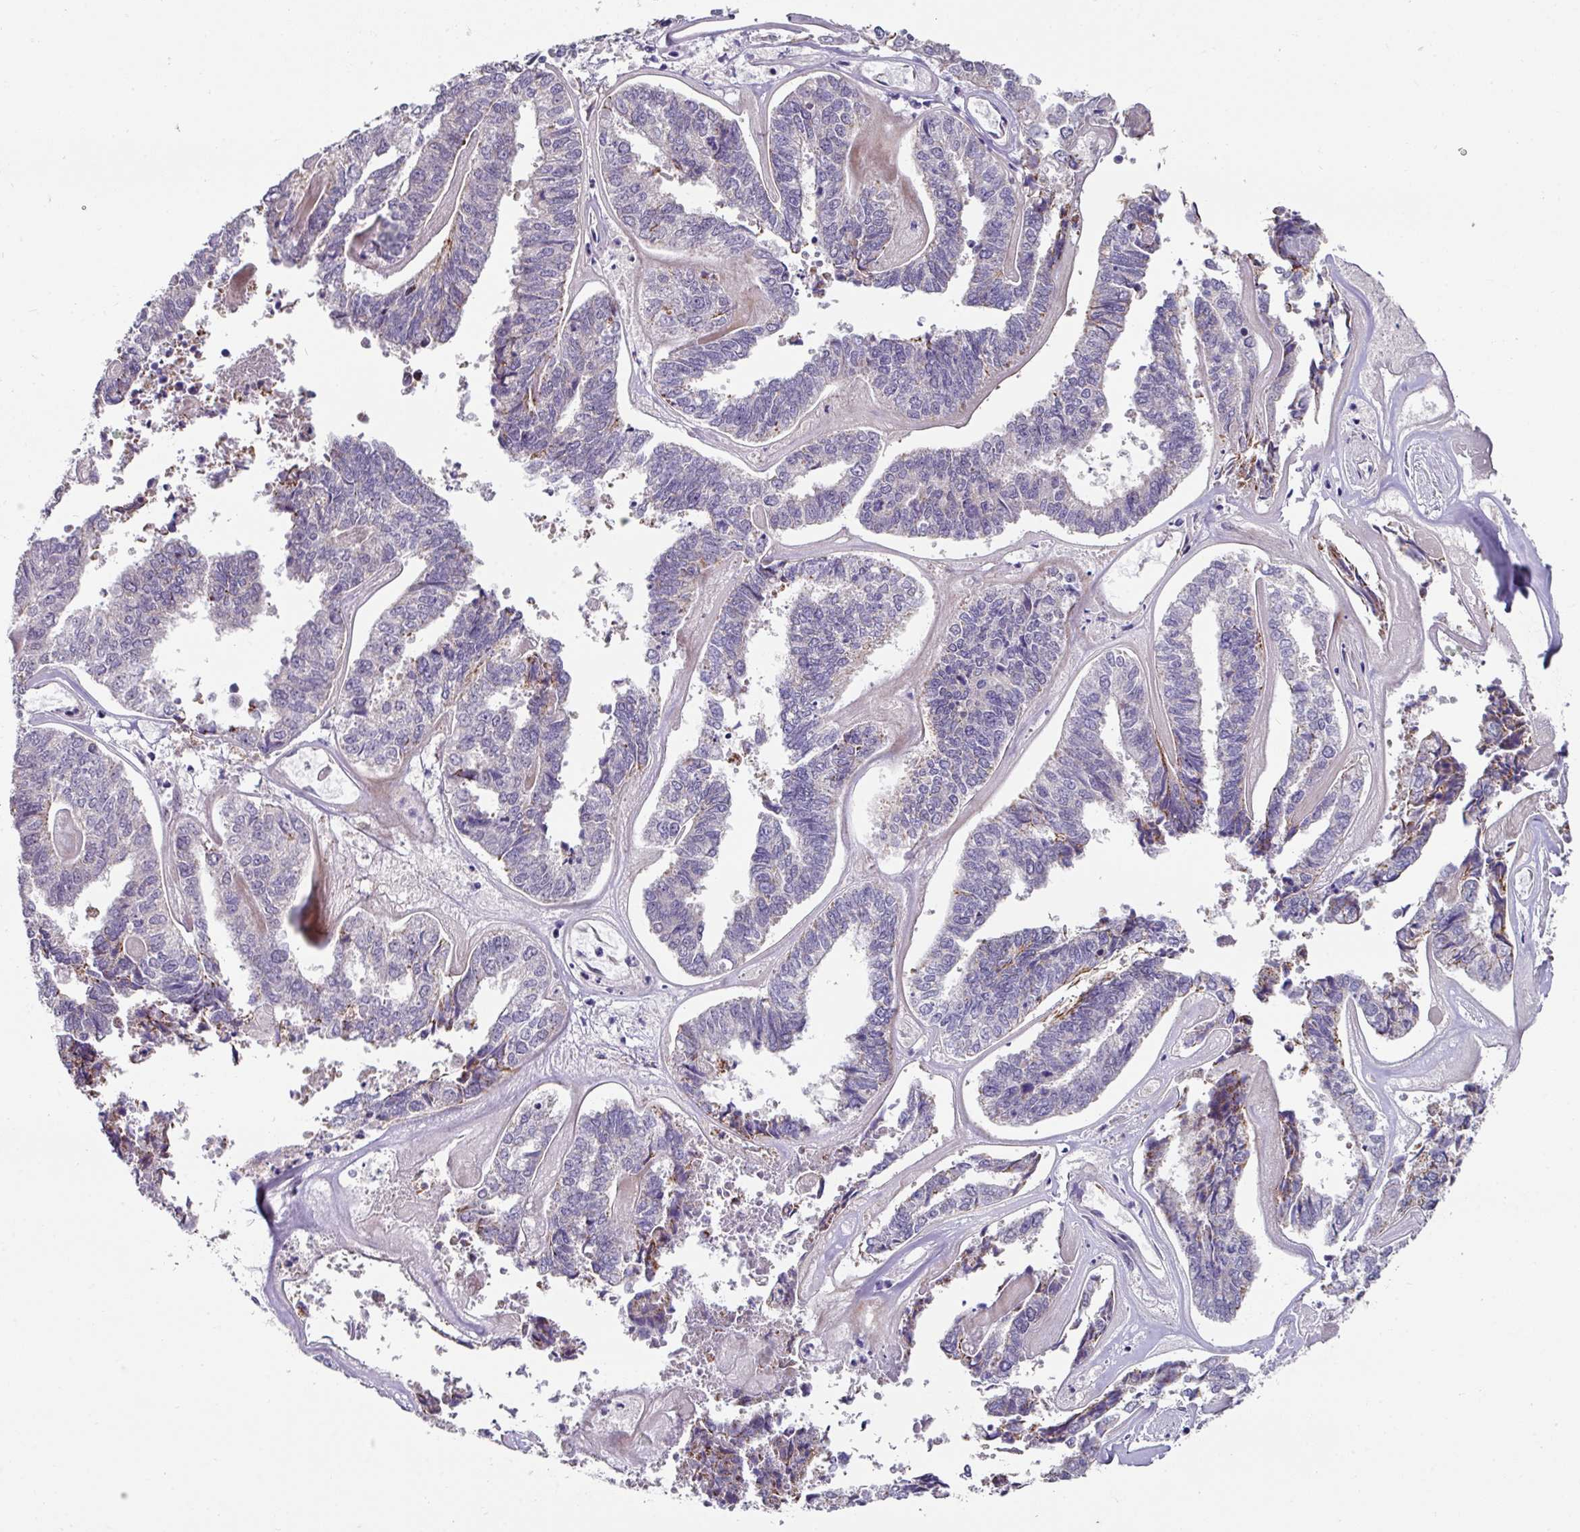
{"staining": {"intensity": "negative", "quantity": "none", "location": "none"}, "tissue": "endometrial cancer", "cell_type": "Tumor cells", "image_type": "cancer", "snomed": [{"axis": "morphology", "description": "Adenocarcinoma, NOS"}, {"axis": "topography", "description": "Endometrium"}], "caption": "Tumor cells are negative for brown protein staining in endometrial cancer (adenocarcinoma).", "gene": "CBX7", "patient": {"sex": "female", "age": 73}}